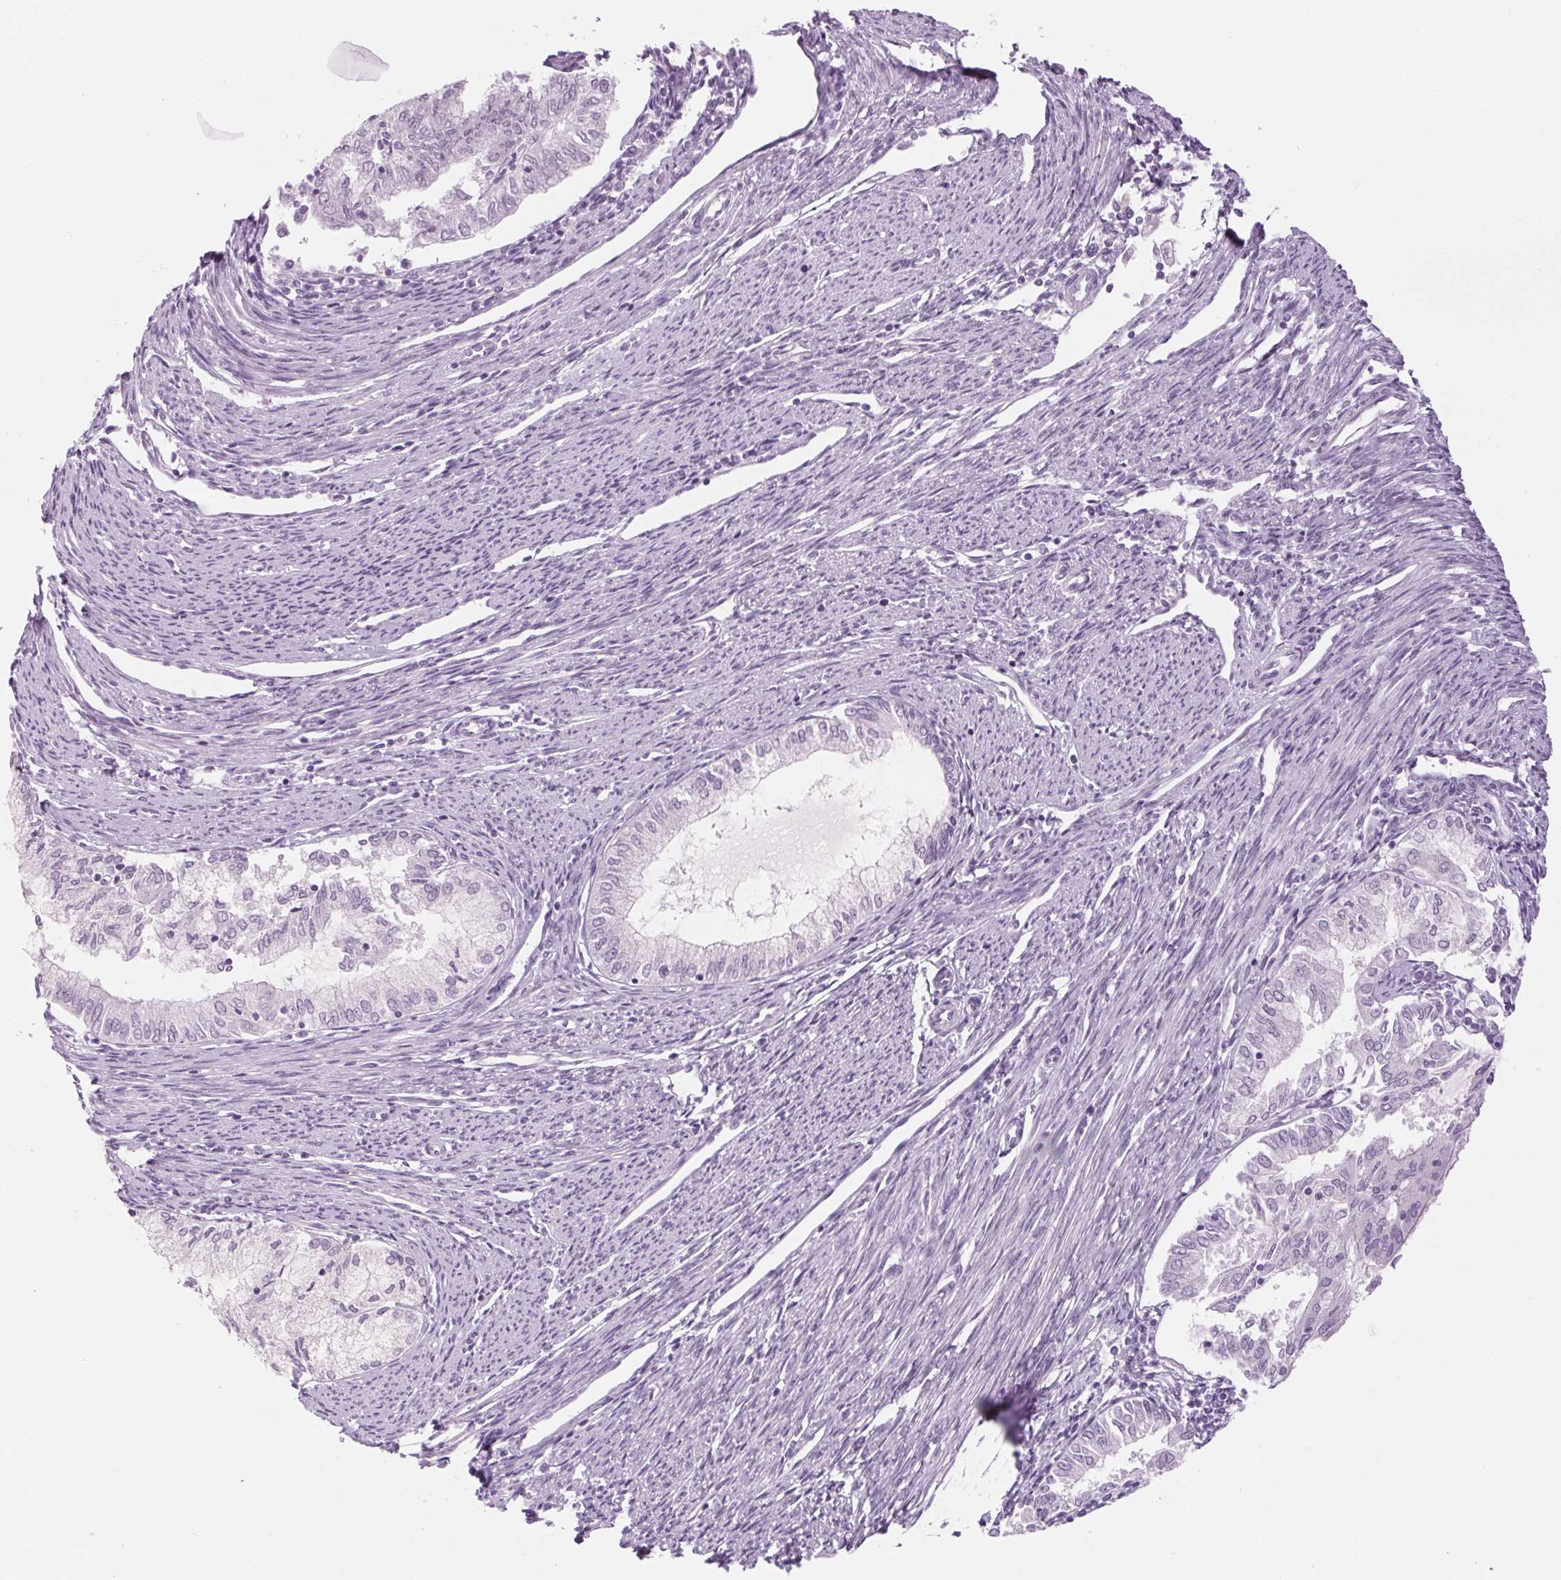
{"staining": {"intensity": "negative", "quantity": "none", "location": "none"}, "tissue": "endometrial cancer", "cell_type": "Tumor cells", "image_type": "cancer", "snomed": [{"axis": "morphology", "description": "Adenocarcinoma, NOS"}, {"axis": "topography", "description": "Endometrium"}], "caption": "Immunohistochemistry image of neoplastic tissue: endometrial cancer stained with DAB (3,3'-diaminobenzidine) displays no significant protein staining in tumor cells.", "gene": "RPTN", "patient": {"sex": "female", "age": 79}}